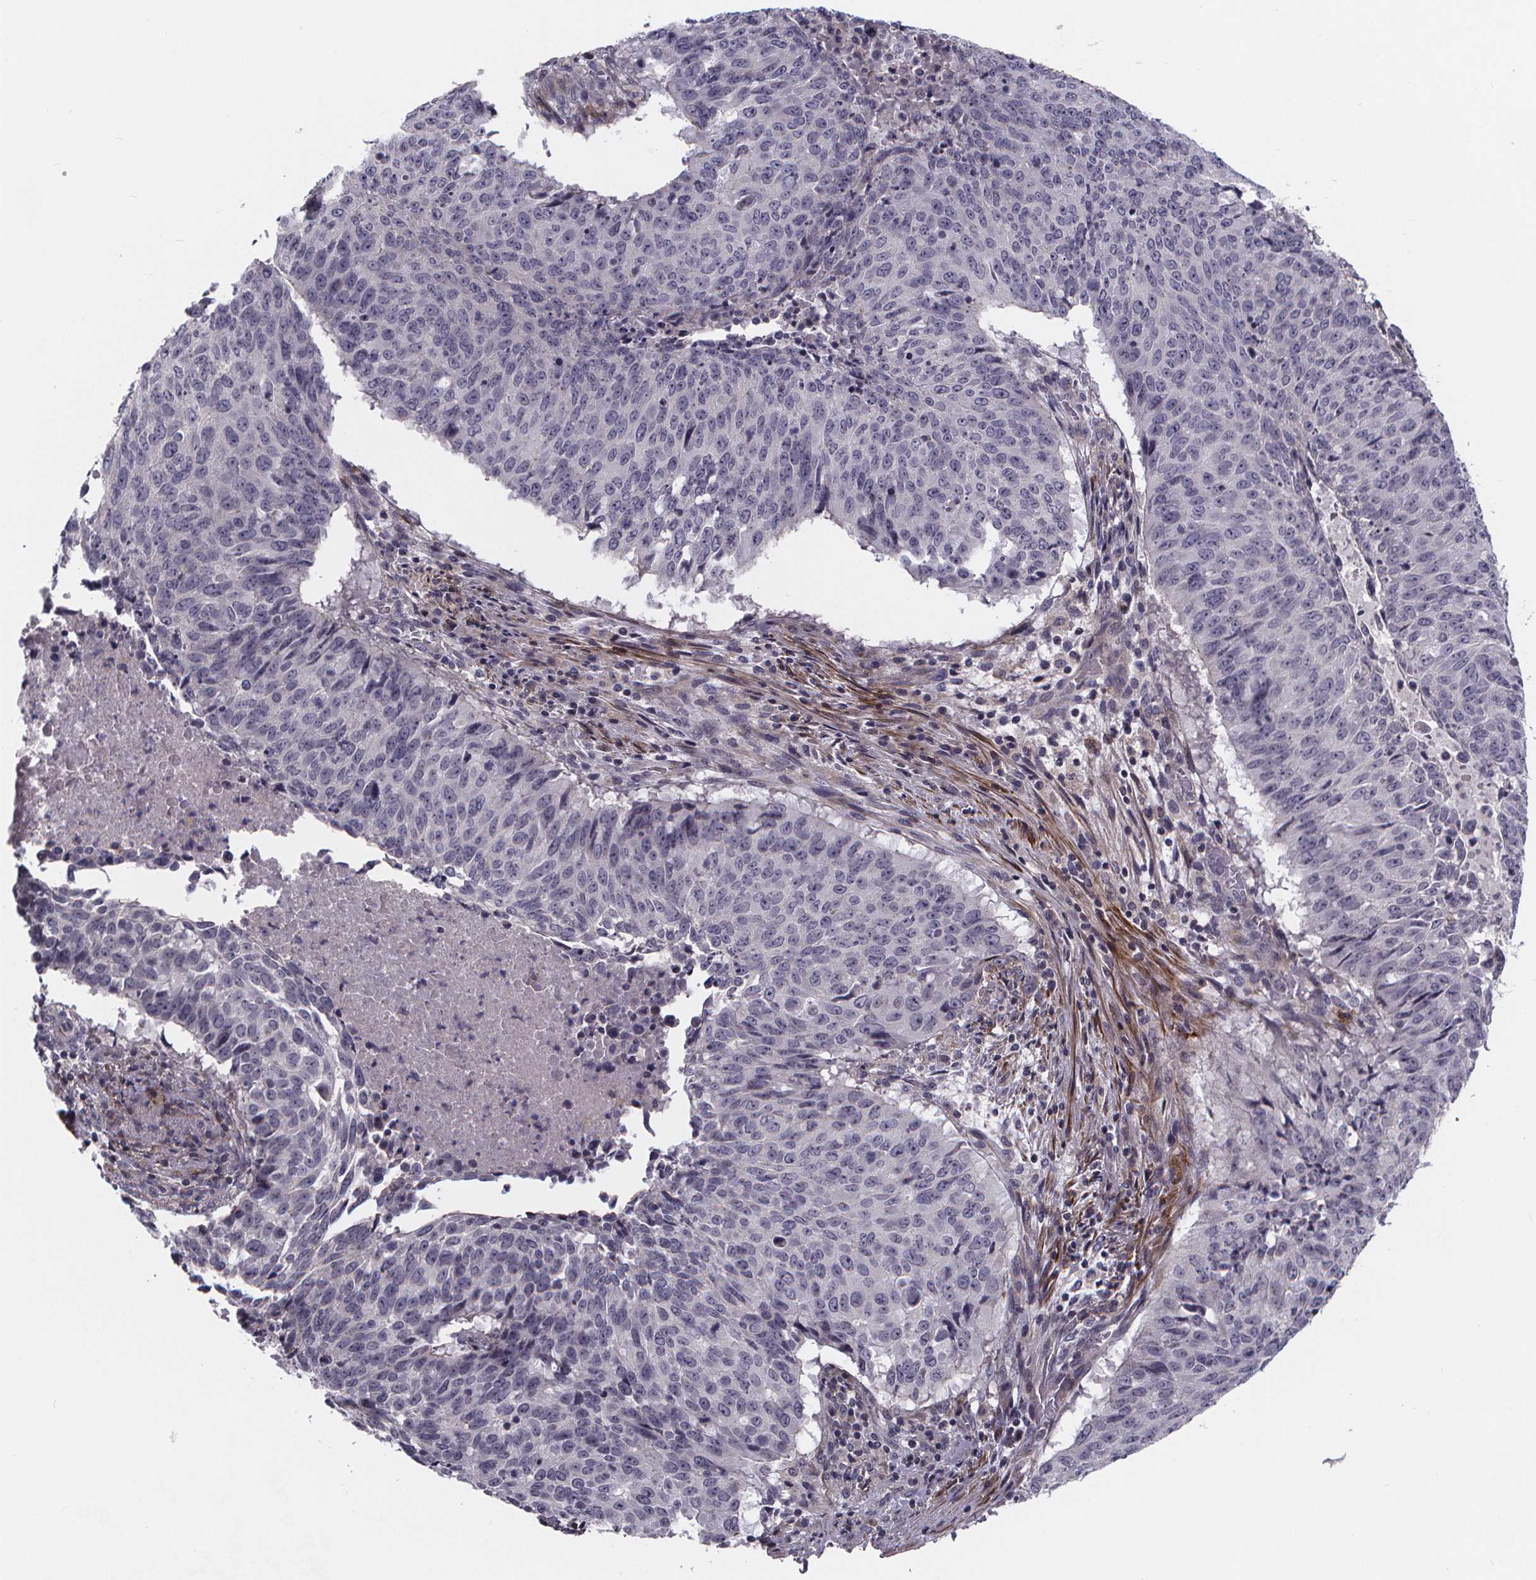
{"staining": {"intensity": "negative", "quantity": "none", "location": "none"}, "tissue": "lung cancer", "cell_type": "Tumor cells", "image_type": "cancer", "snomed": [{"axis": "morphology", "description": "Normal tissue, NOS"}, {"axis": "morphology", "description": "Squamous cell carcinoma, NOS"}, {"axis": "topography", "description": "Bronchus"}, {"axis": "topography", "description": "Lung"}], "caption": "The image reveals no staining of tumor cells in squamous cell carcinoma (lung).", "gene": "FBXW2", "patient": {"sex": "male", "age": 64}}